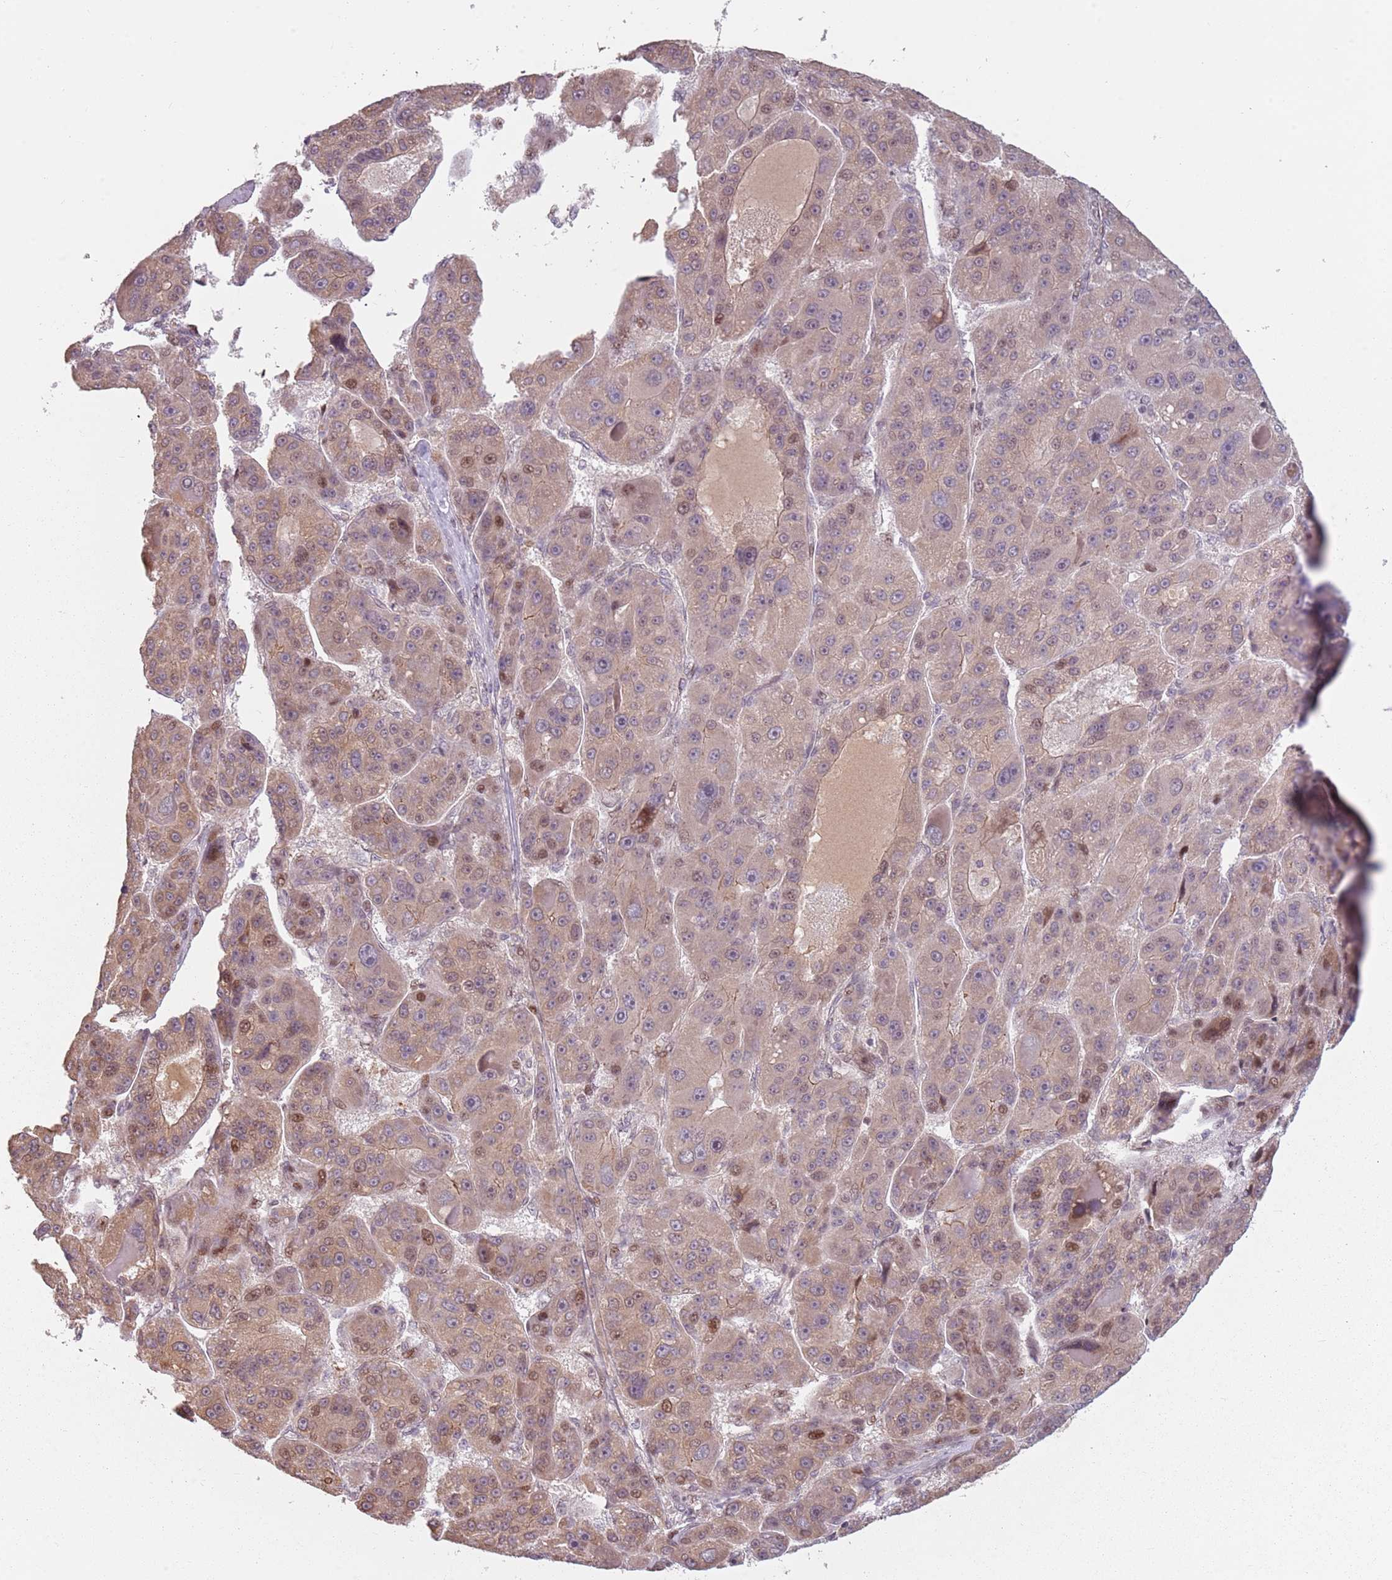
{"staining": {"intensity": "weak", "quantity": ">75%", "location": "cytoplasmic/membranous,nuclear"}, "tissue": "liver cancer", "cell_type": "Tumor cells", "image_type": "cancer", "snomed": [{"axis": "morphology", "description": "Carcinoma, Hepatocellular, NOS"}, {"axis": "topography", "description": "Liver"}], "caption": "Tumor cells reveal low levels of weak cytoplasmic/membranous and nuclear expression in about >75% of cells in liver cancer (hepatocellular carcinoma).", "gene": "ADGRG1", "patient": {"sex": "male", "age": 76}}